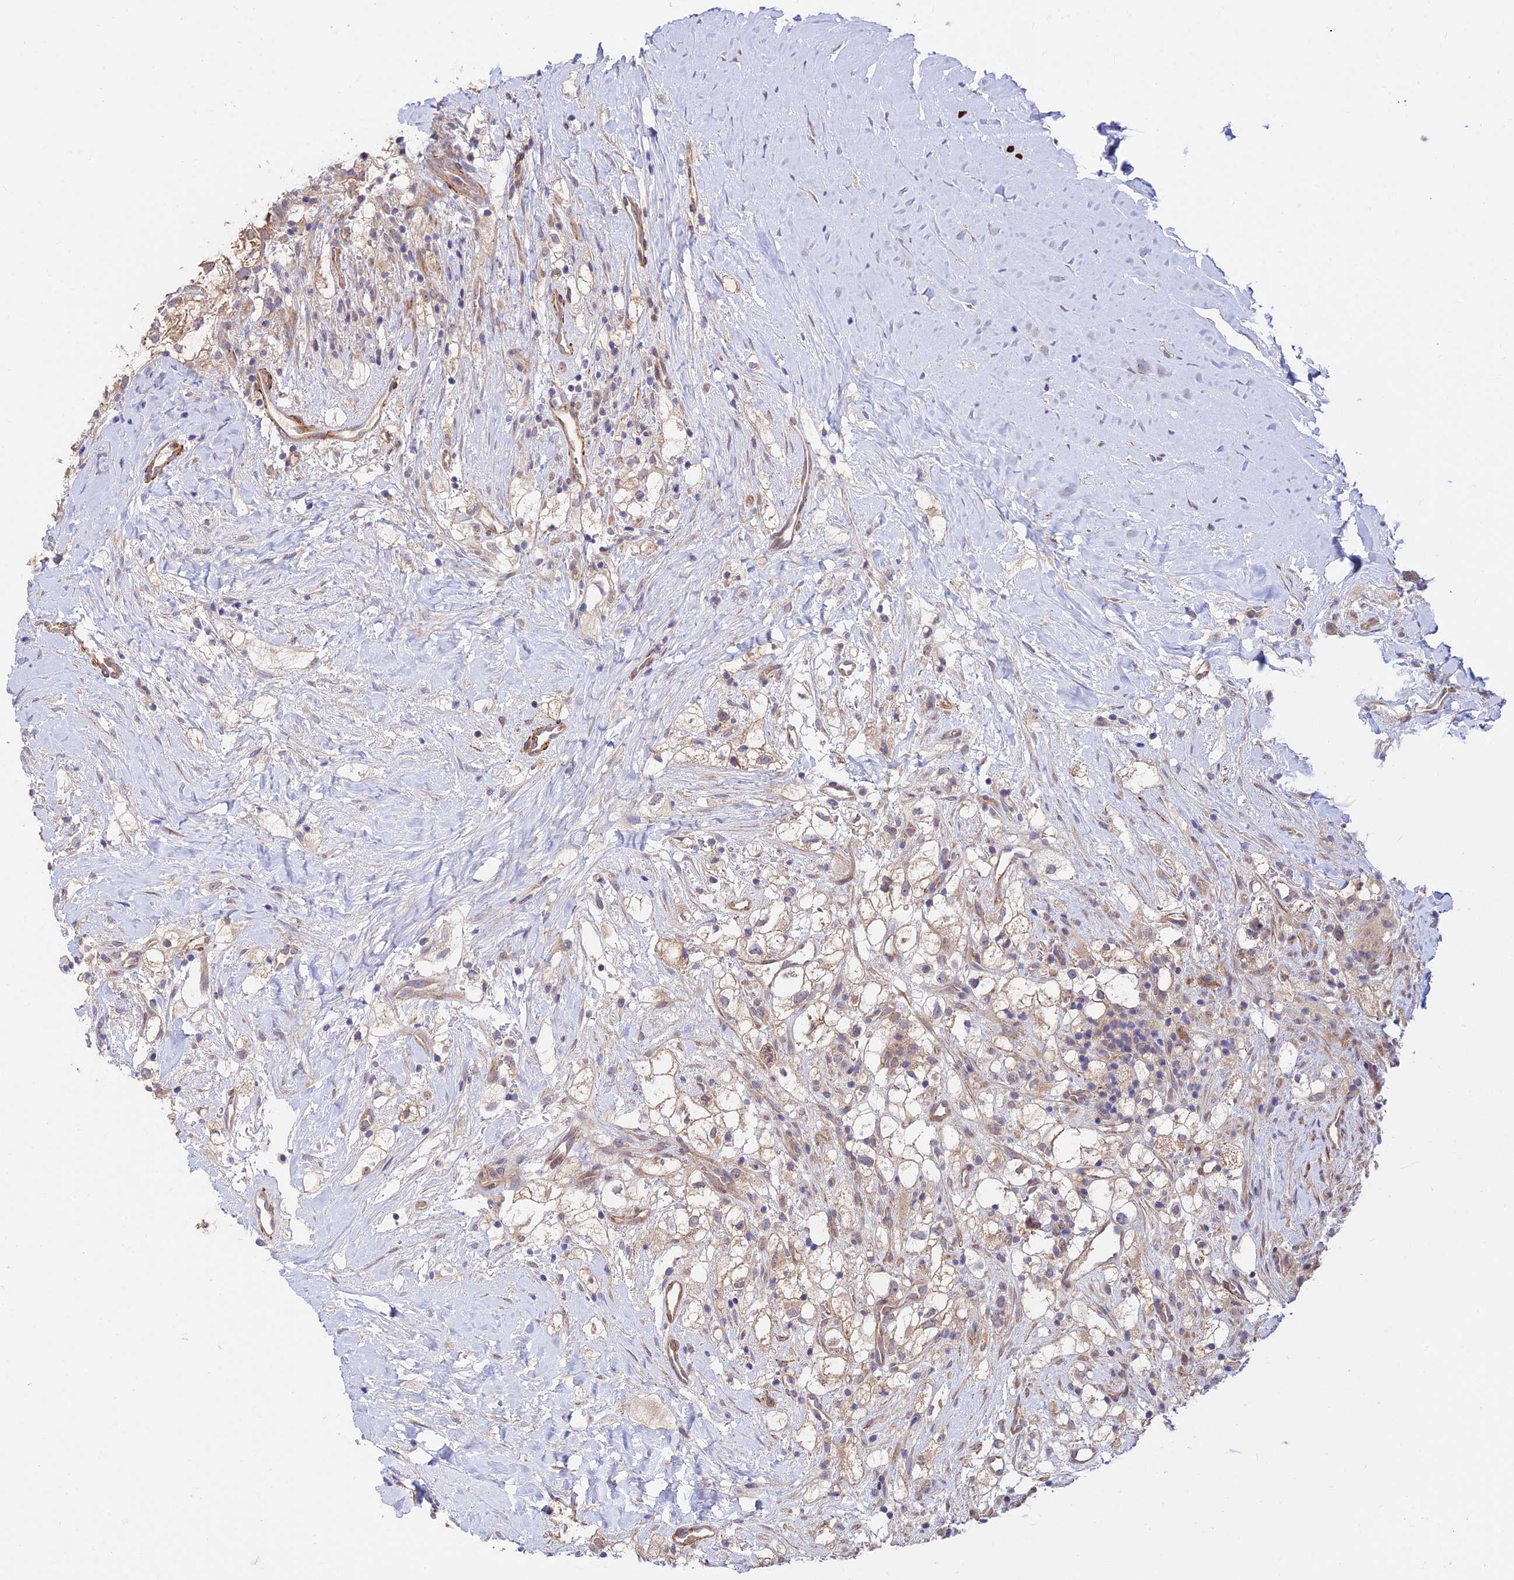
{"staining": {"intensity": "moderate", "quantity": "25%-75%", "location": "cytoplasmic/membranous"}, "tissue": "renal cancer", "cell_type": "Tumor cells", "image_type": "cancer", "snomed": [{"axis": "morphology", "description": "Adenocarcinoma, NOS"}, {"axis": "topography", "description": "Kidney"}], "caption": "Immunohistochemical staining of human renal cancer (adenocarcinoma) displays medium levels of moderate cytoplasmic/membranous protein positivity in about 25%-75% of tumor cells.", "gene": "ANKRD50", "patient": {"sex": "male", "age": 59}}